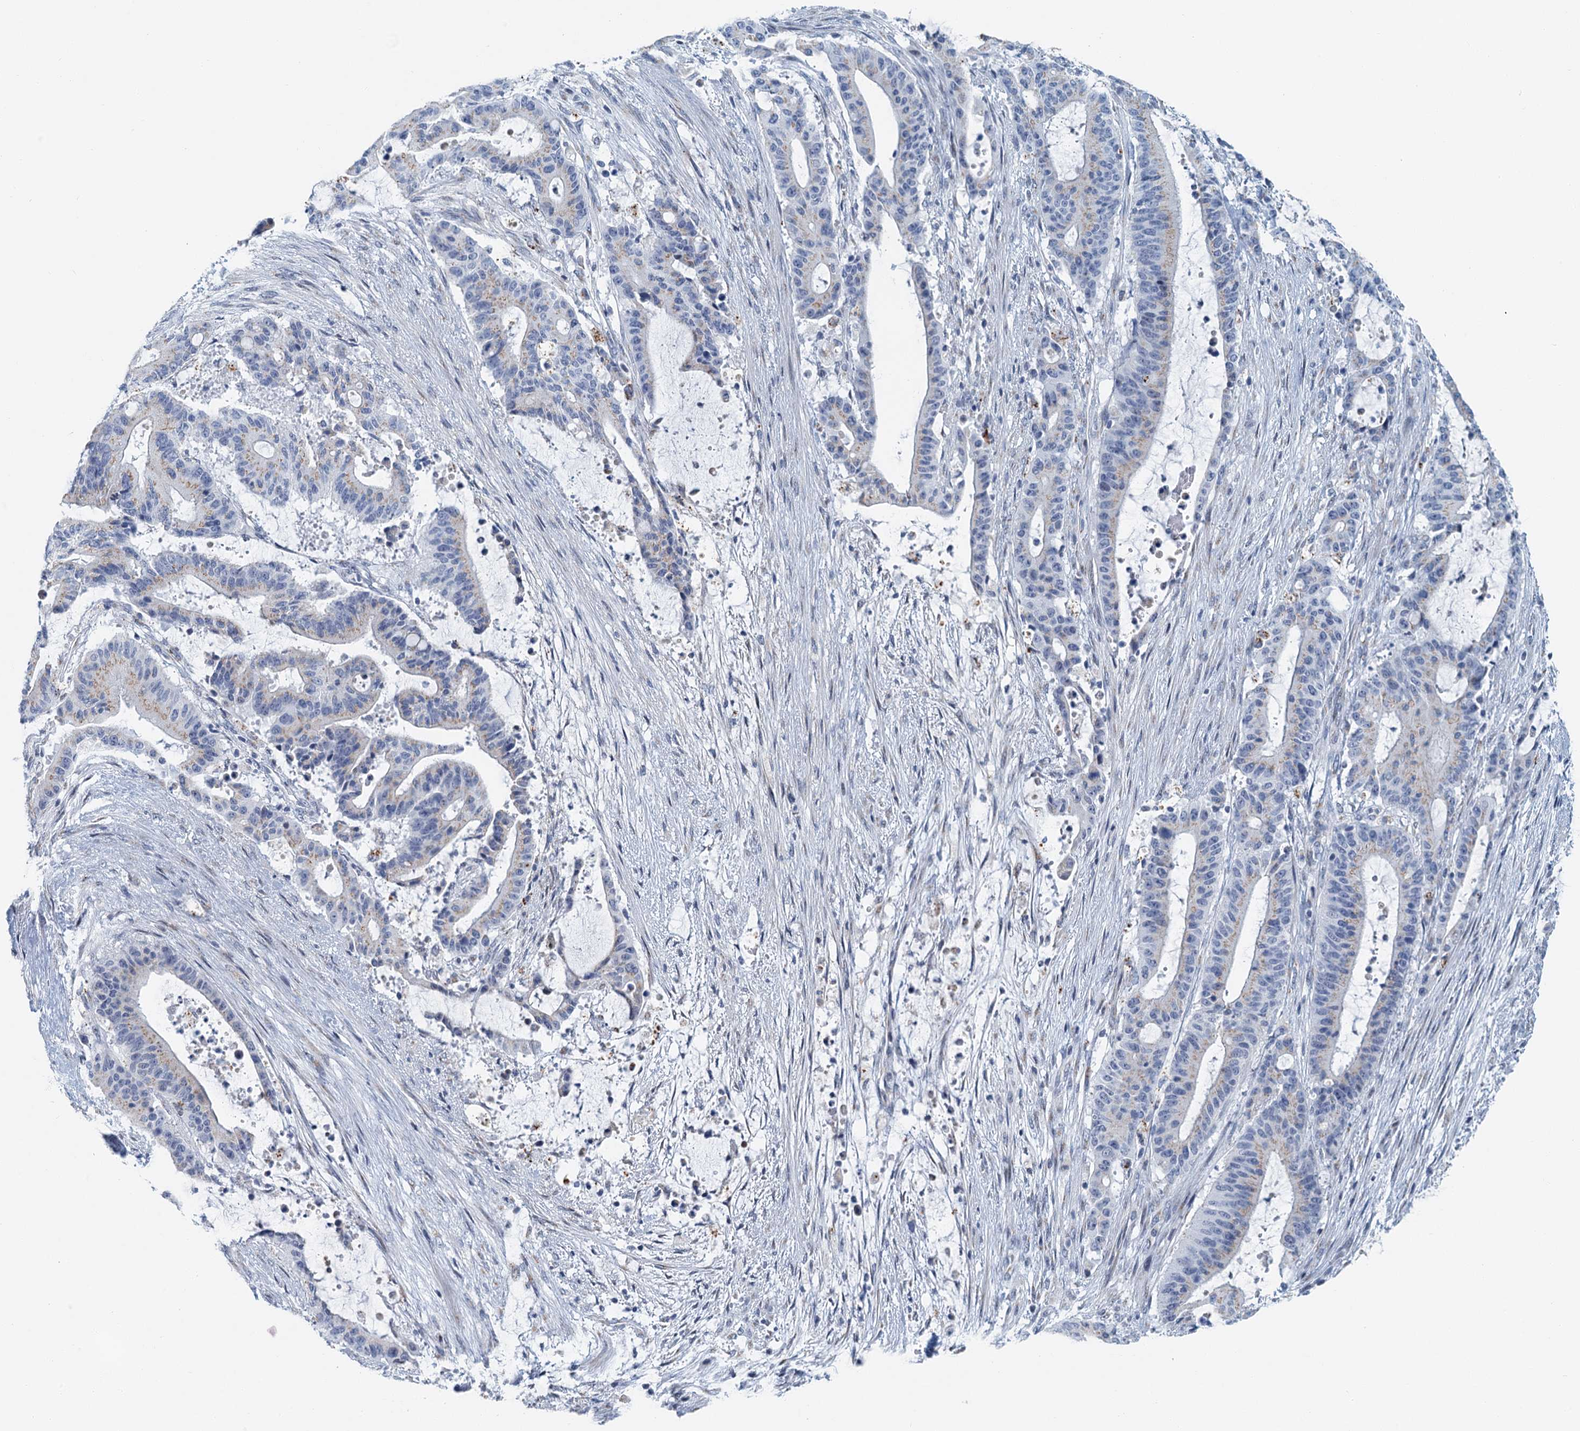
{"staining": {"intensity": "weak", "quantity": "25%-75%", "location": "cytoplasmic/membranous"}, "tissue": "liver cancer", "cell_type": "Tumor cells", "image_type": "cancer", "snomed": [{"axis": "morphology", "description": "Normal tissue, NOS"}, {"axis": "morphology", "description": "Cholangiocarcinoma"}, {"axis": "topography", "description": "Liver"}, {"axis": "topography", "description": "Peripheral nerve tissue"}], "caption": "An image of liver cholangiocarcinoma stained for a protein reveals weak cytoplasmic/membranous brown staining in tumor cells.", "gene": "ZNF527", "patient": {"sex": "female", "age": 73}}